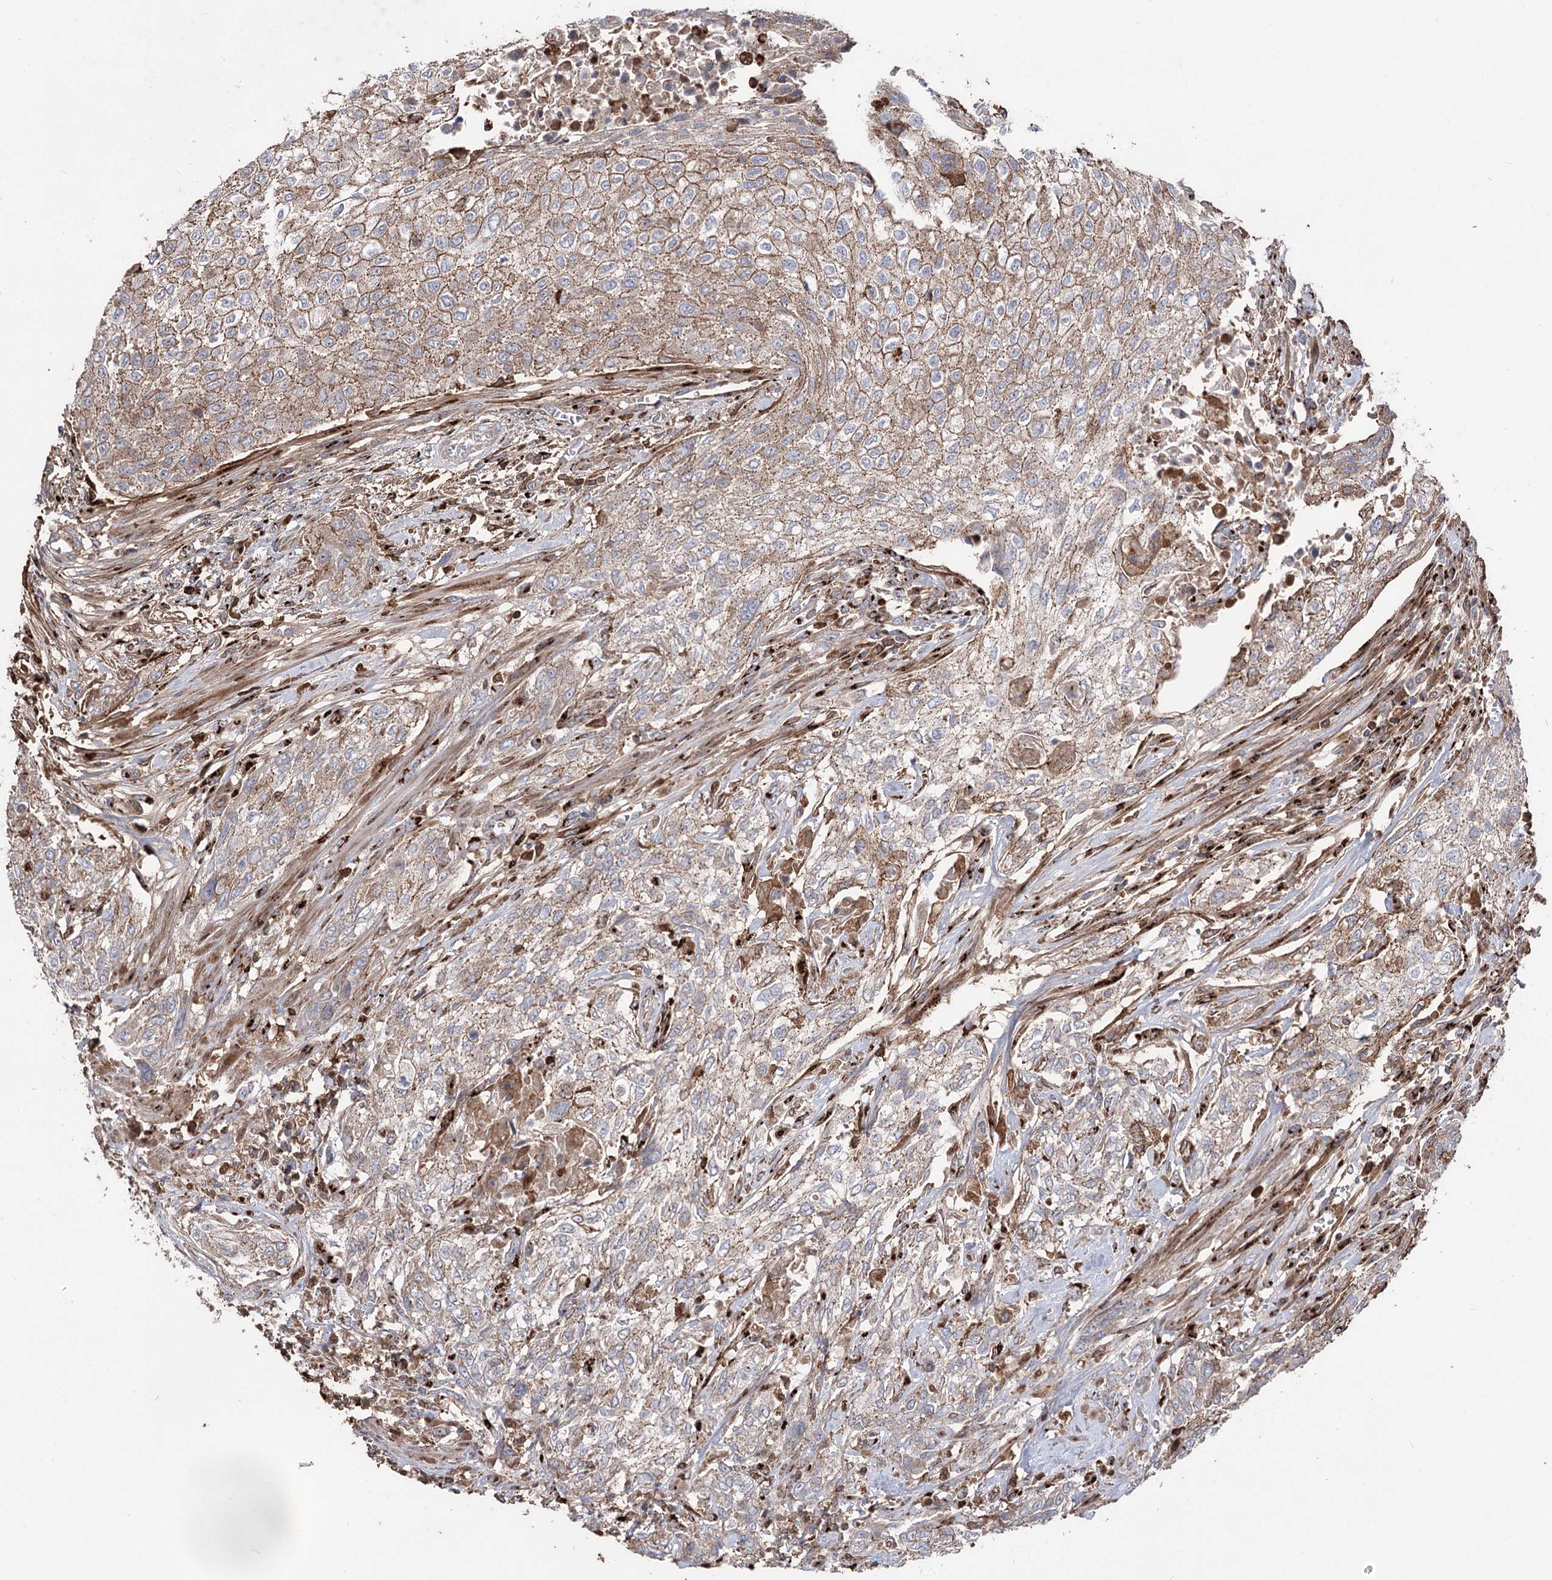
{"staining": {"intensity": "moderate", "quantity": ">75%", "location": "cytoplasmic/membranous"}, "tissue": "urothelial cancer", "cell_type": "Tumor cells", "image_type": "cancer", "snomed": [{"axis": "morphology", "description": "Urothelial carcinoma, High grade"}, {"axis": "topography", "description": "Urinary bladder"}], "caption": "A medium amount of moderate cytoplasmic/membranous staining is present in approximately >75% of tumor cells in high-grade urothelial carcinoma tissue.", "gene": "ARHGAP20", "patient": {"sex": "male", "age": 35}}